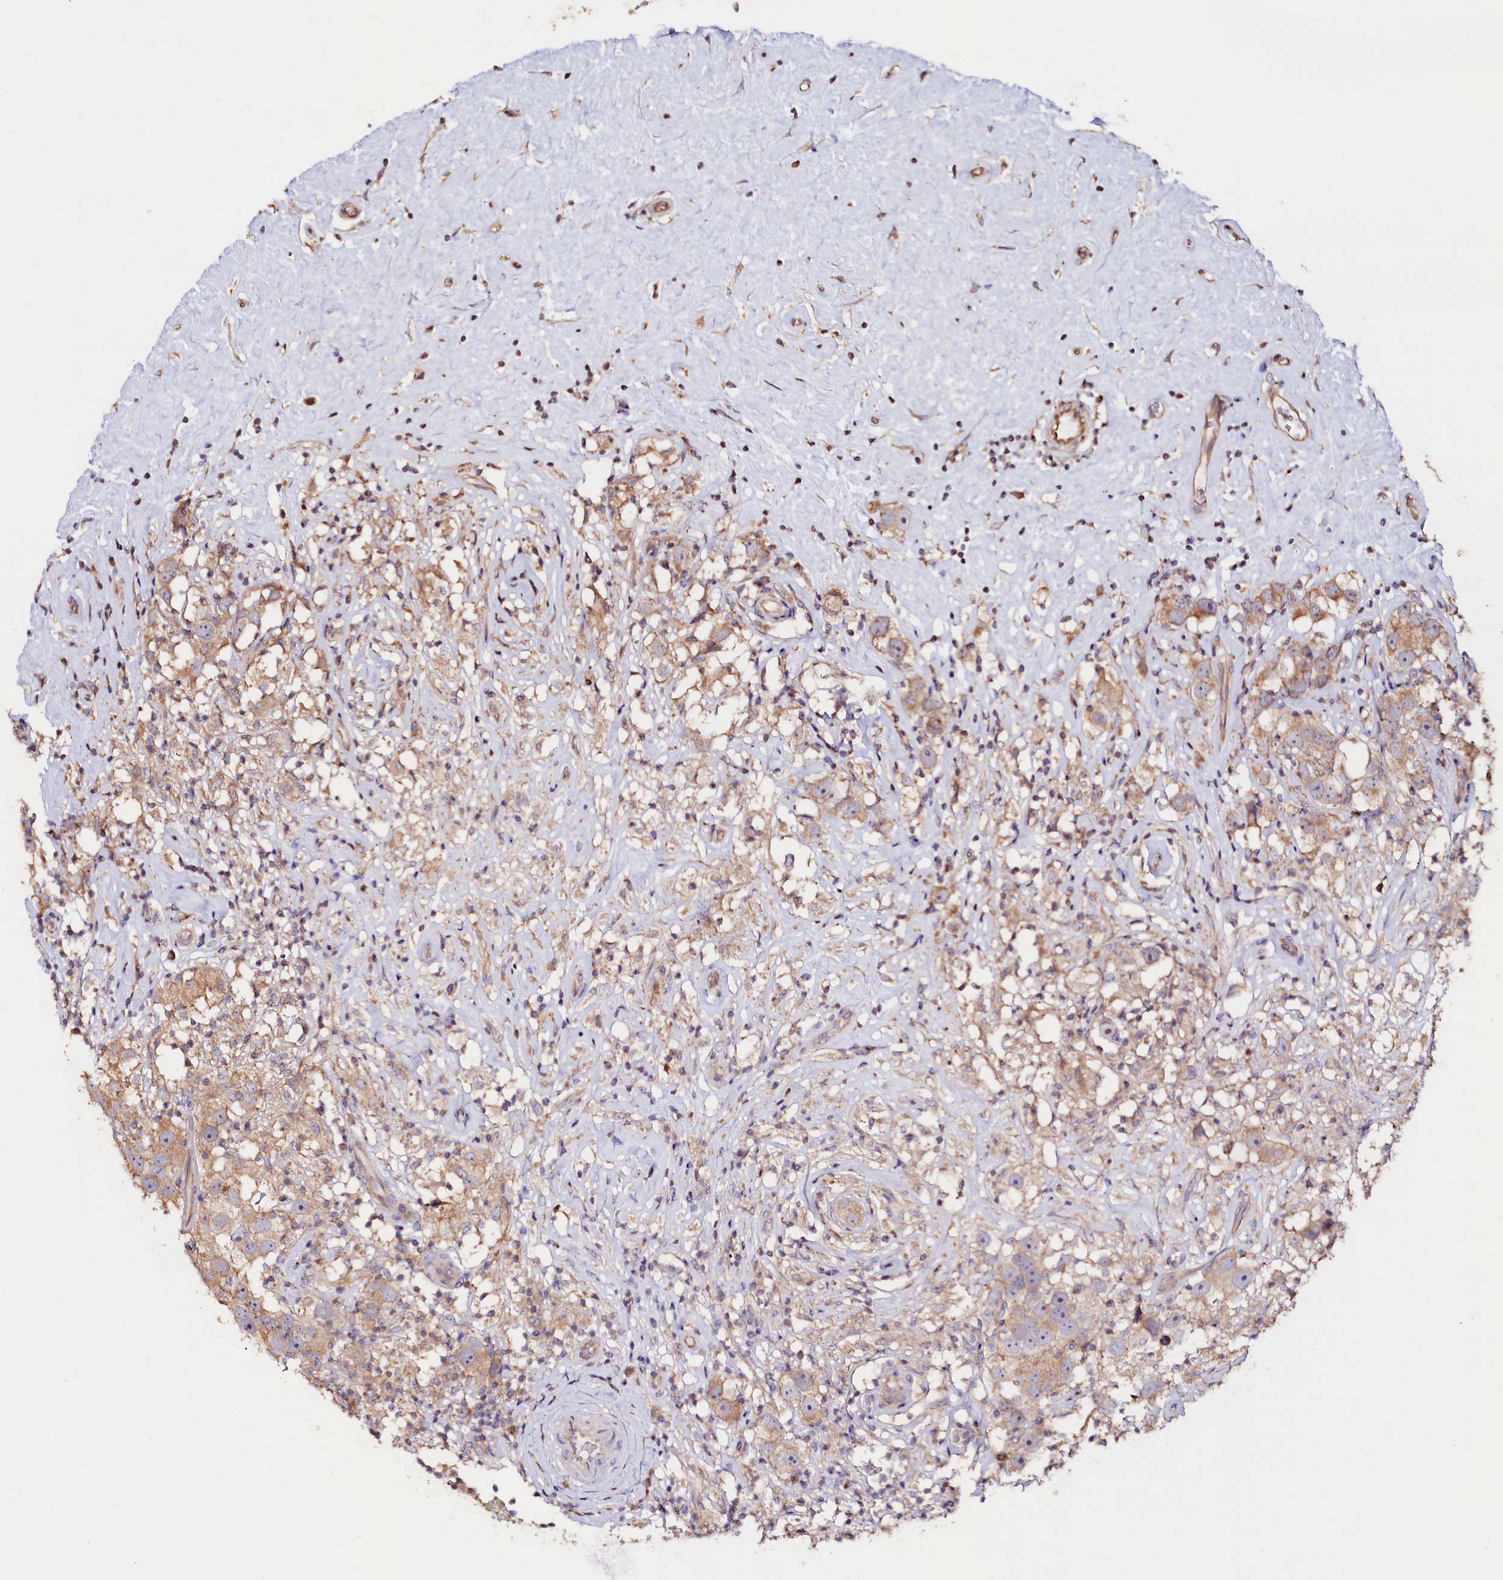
{"staining": {"intensity": "weak", "quantity": ">75%", "location": "cytoplasmic/membranous"}, "tissue": "testis cancer", "cell_type": "Tumor cells", "image_type": "cancer", "snomed": [{"axis": "morphology", "description": "Seminoma, NOS"}, {"axis": "topography", "description": "Testis"}], "caption": "Testis cancer (seminoma) tissue exhibits weak cytoplasmic/membranous expression in approximately >75% of tumor cells, visualized by immunohistochemistry.", "gene": "KATNB1", "patient": {"sex": "male", "age": 49}}